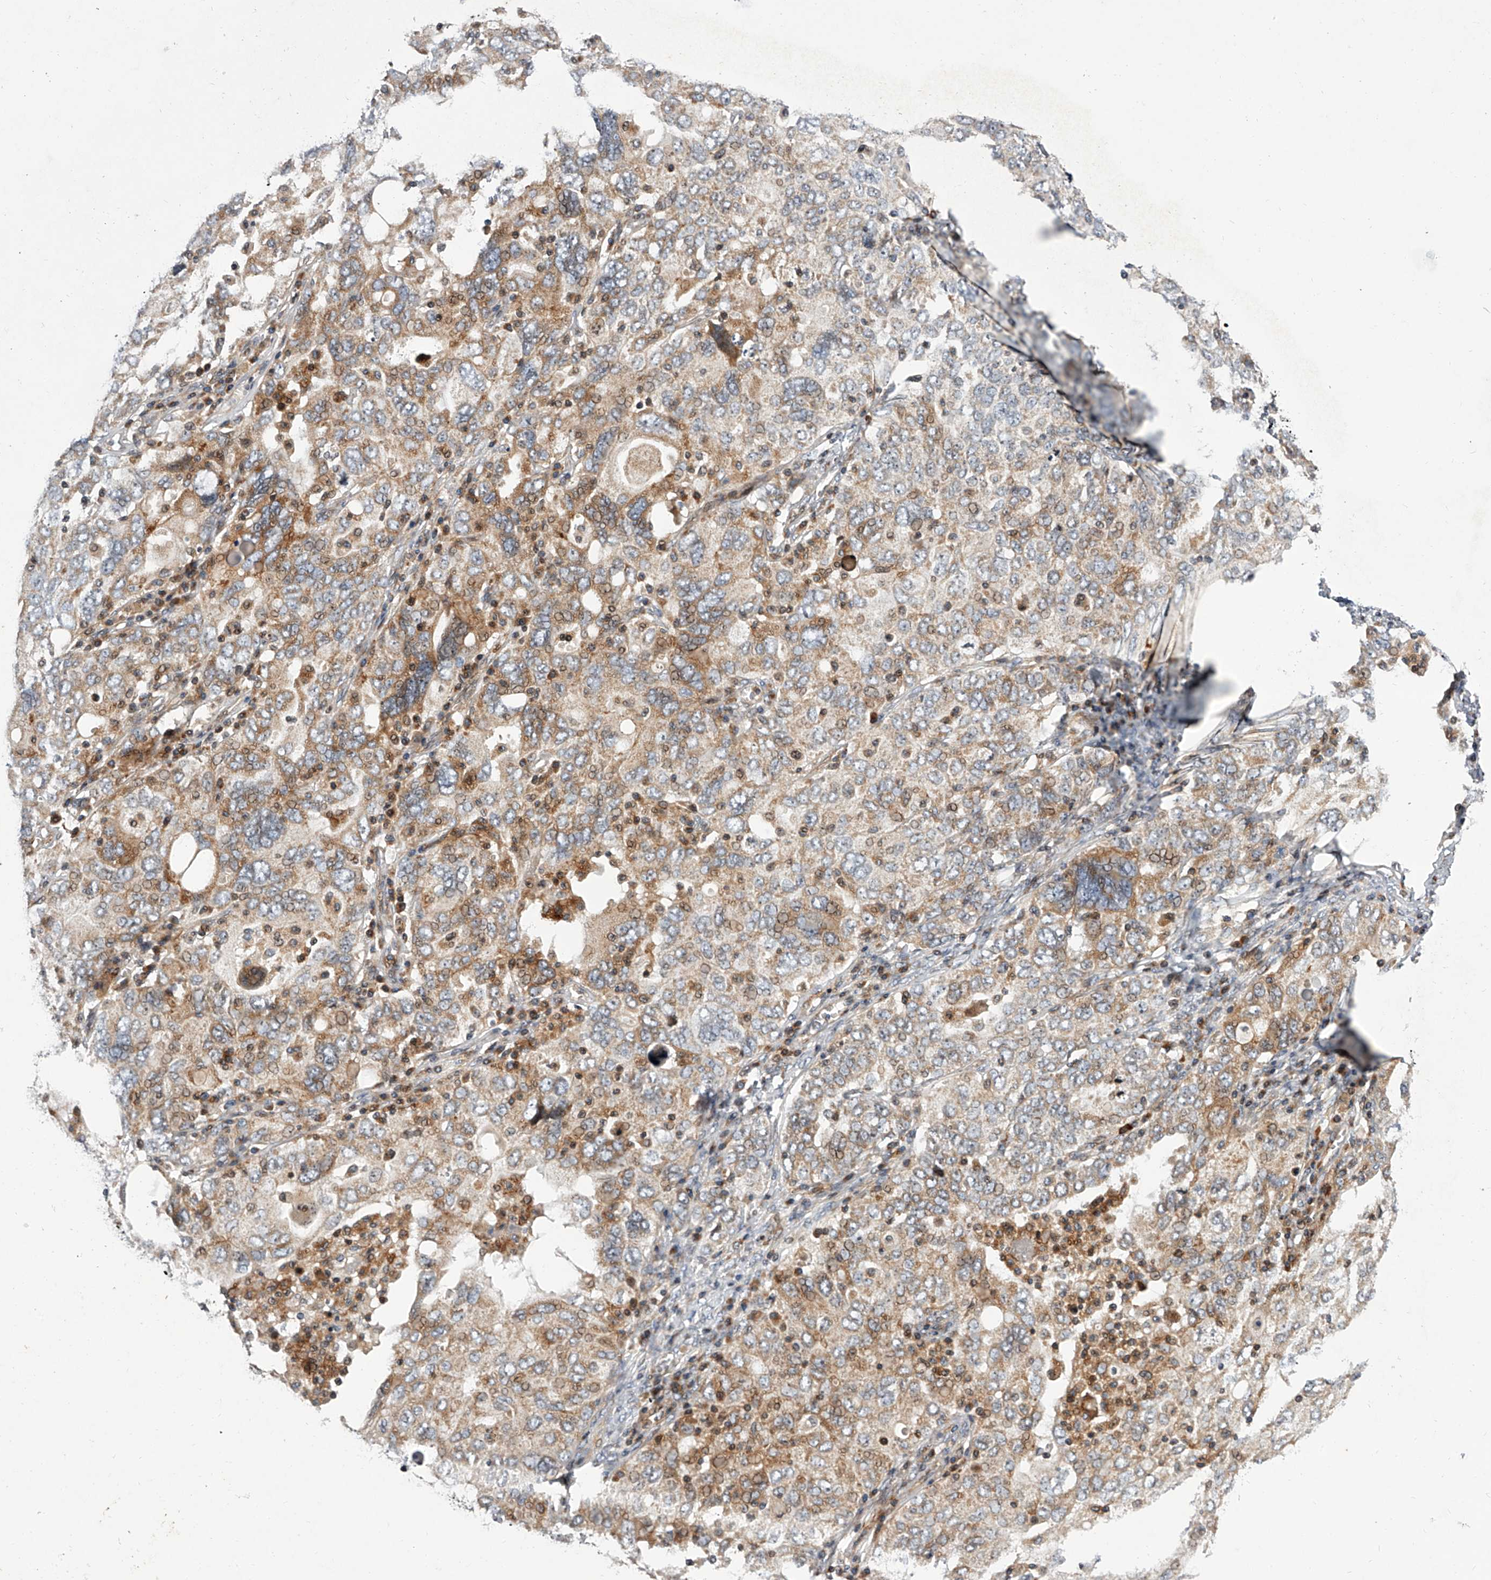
{"staining": {"intensity": "moderate", "quantity": ">75%", "location": "cytoplasmic/membranous"}, "tissue": "ovarian cancer", "cell_type": "Tumor cells", "image_type": "cancer", "snomed": [{"axis": "morphology", "description": "Carcinoma, endometroid"}, {"axis": "topography", "description": "Ovary"}], "caption": "The immunohistochemical stain highlights moderate cytoplasmic/membranous expression in tumor cells of ovarian endometroid carcinoma tissue.", "gene": "DLGAP2", "patient": {"sex": "female", "age": 62}}